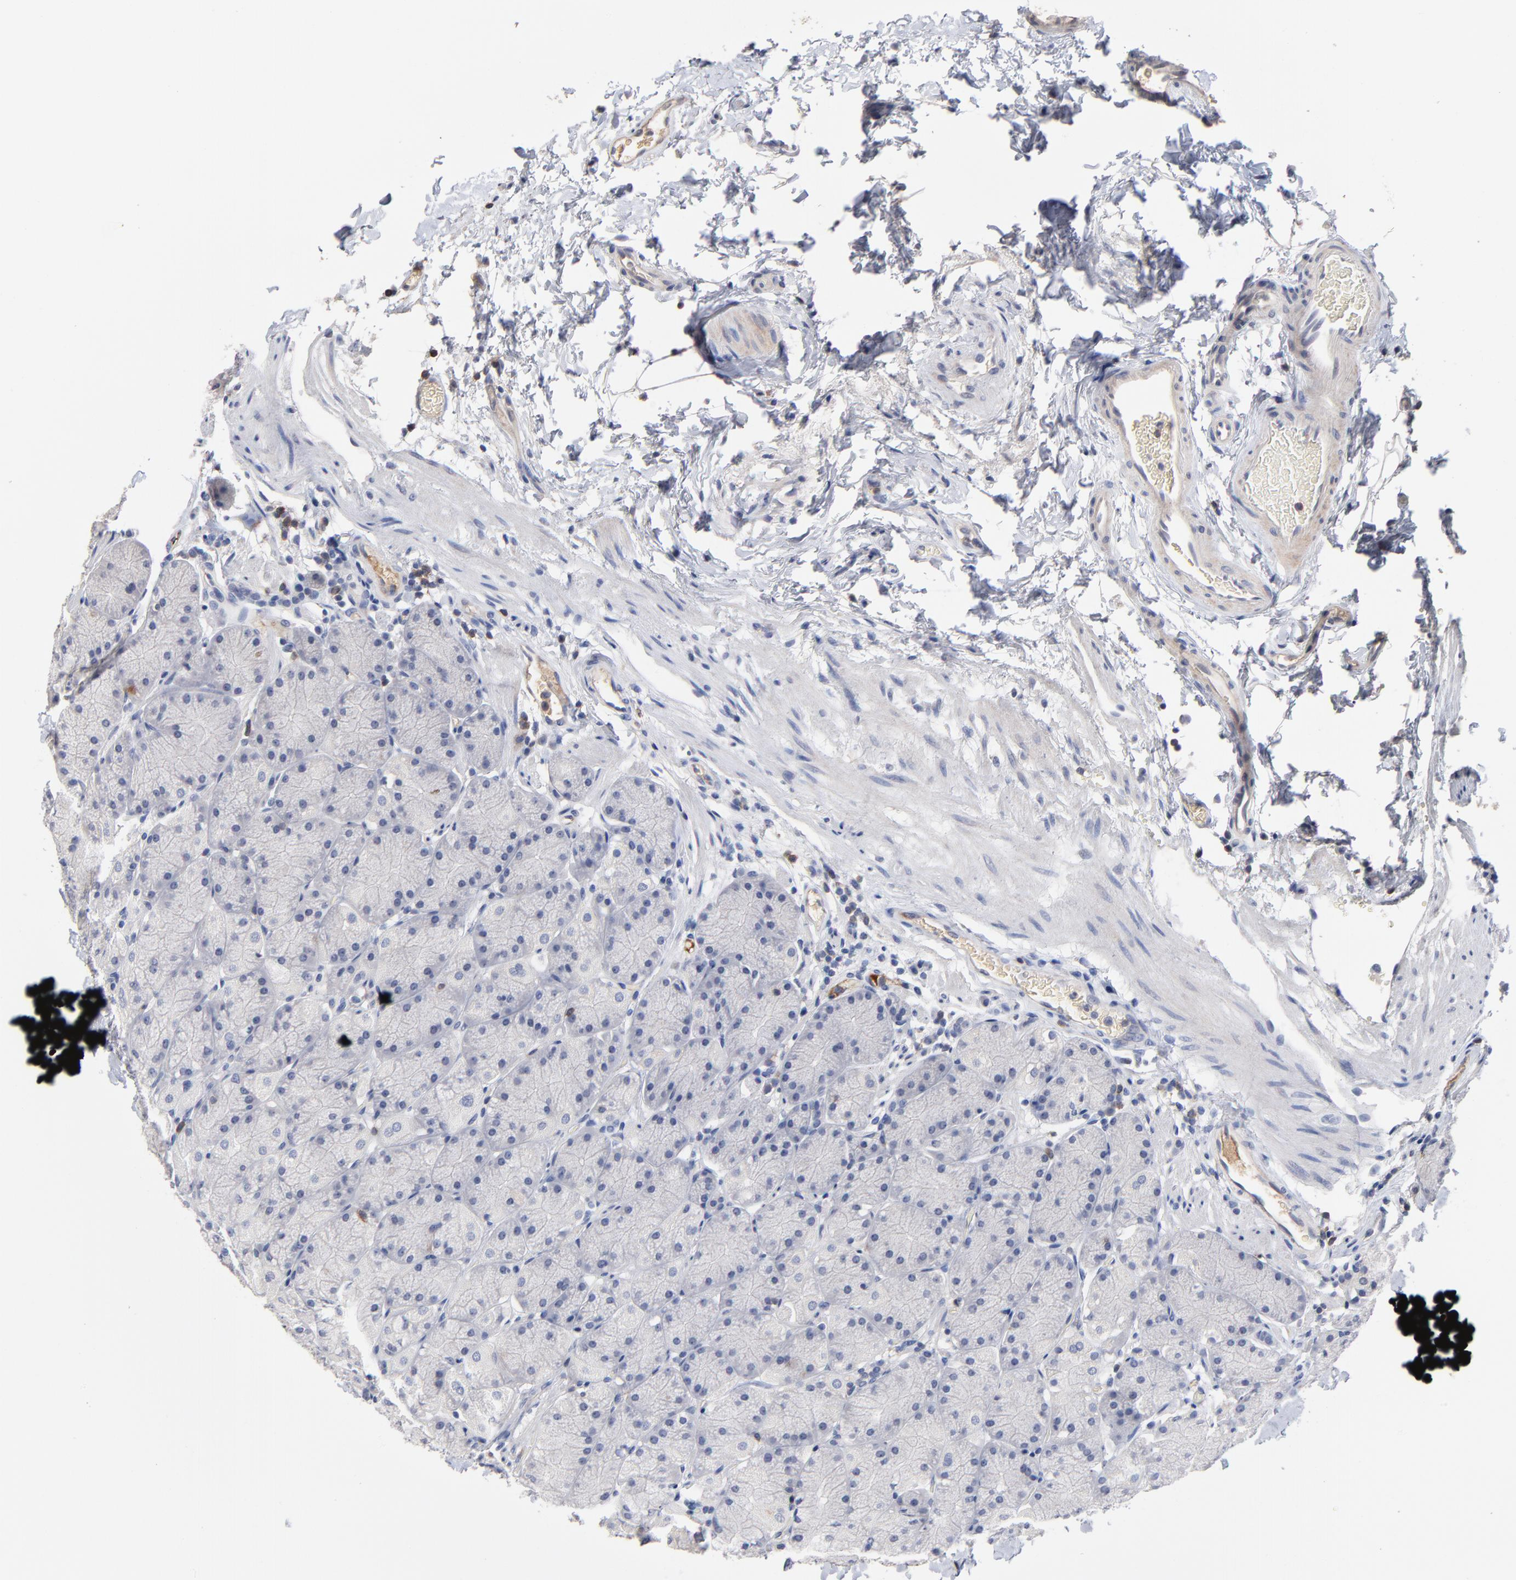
{"staining": {"intensity": "negative", "quantity": "none", "location": "none"}, "tissue": "stomach", "cell_type": "Glandular cells", "image_type": "normal", "snomed": [{"axis": "morphology", "description": "Normal tissue, NOS"}, {"axis": "topography", "description": "Stomach, upper"}, {"axis": "topography", "description": "Stomach"}], "caption": "DAB immunohistochemical staining of benign human stomach displays no significant expression in glandular cells. The staining is performed using DAB brown chromogen with nuclei counter-stained in using hematoxylin.", "gene": "TRAT1", "patient": {"sex": "male", "age": 76}}